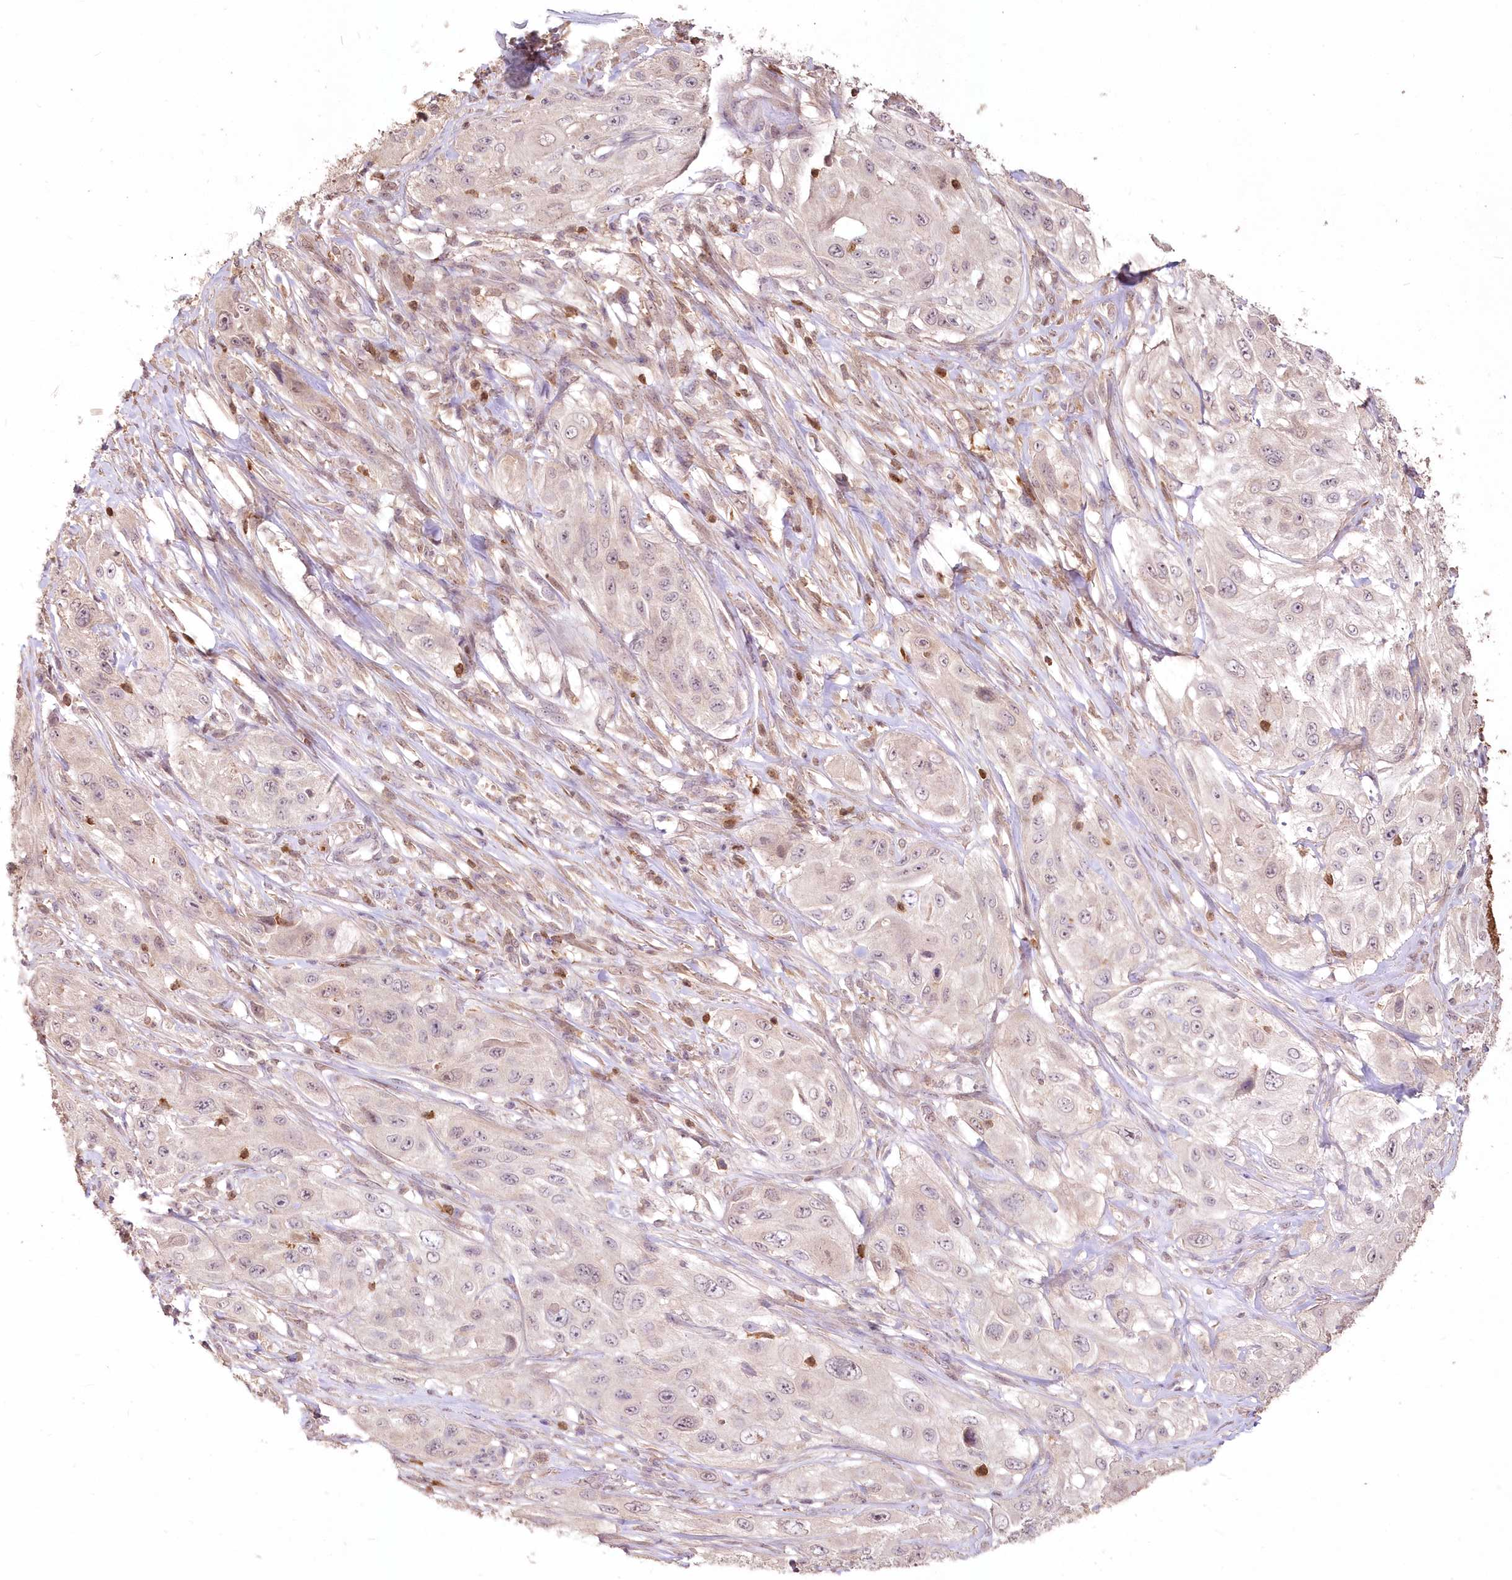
{"staining": {"intensity": "weak", "quantity": "<25%", "location": "cytoplasmic/membranous"}, "tissue": "cervical cancer", "cell_type": "Tumor cells", "image_type": "cancer", "snomed": [{"axis": "morphology", "description": "Squamous cell carcinoma, NOS"}, {"axis": "topography", "description": "Cervix"}], "caption": "Image shows no significant protein positivity in tumor cells of cervical cancer. The staining was performed using DAB (3,3'-diaminobenzidine) to visualize the protein expression in brown, while the nuclei were stained in blue with hematoxylin (Magnification: 20x).", "gene": "STK17B", "patient": {"sex": "female", "age": 42}}